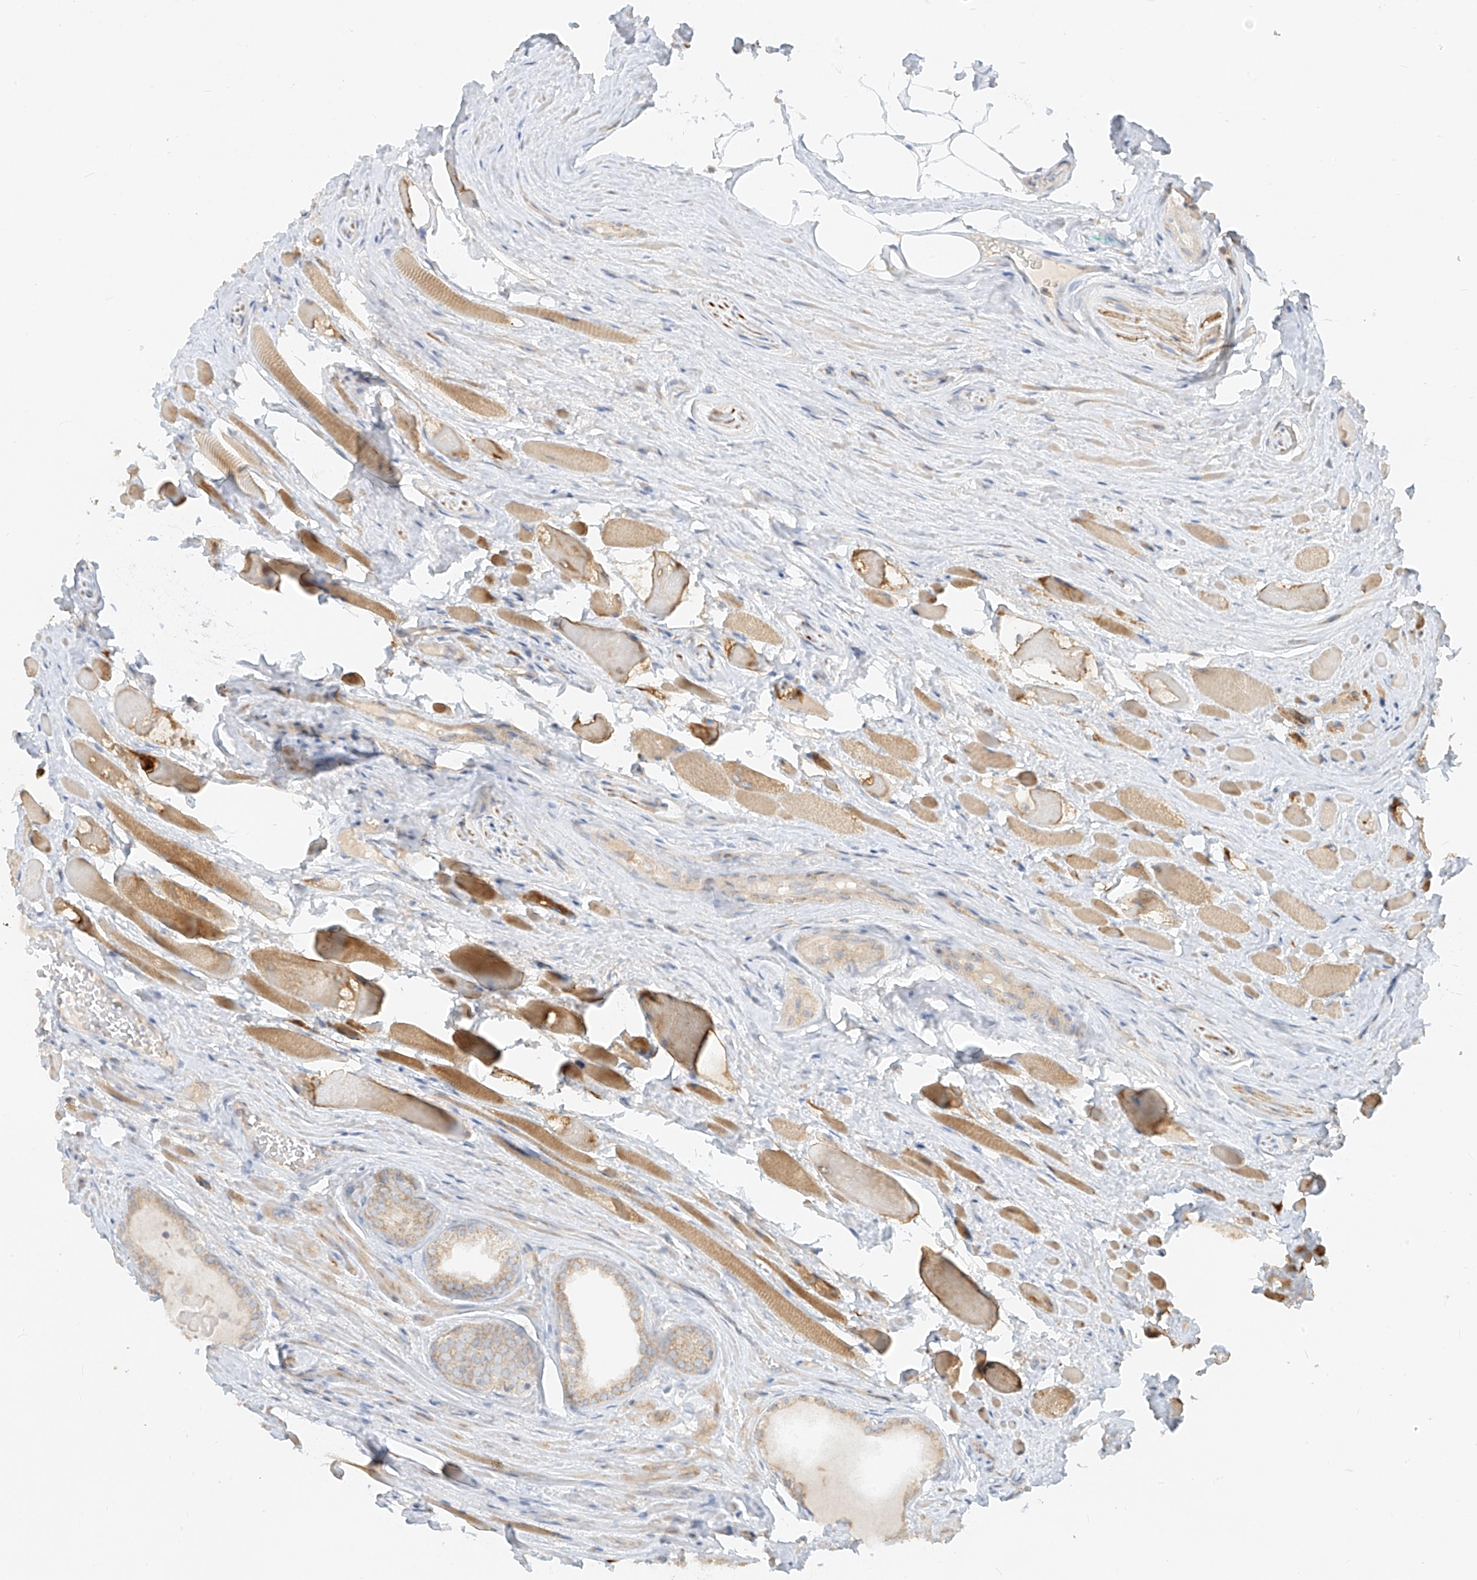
{"staining": {"intensity": "weak", "quantity": ">75%", "location": "cytoplasmic/membranous"}, "tissue": "prostate cancer", "cell_type": "Tumor cells", "image_type": "cancer", "snomed": [{"axis": "morphology", "description": "Adenocarcinoma, Low grade"}, {"axis": "topography", "description": "Prostate"}], "caption": "Prostate adenocarcinoma (low-grade) tissue displays weak cytoplasmic/membranous positivity in about >75% of tumor cells", "gene": "ZIM3", "patient": {"sex": "male", "age": 72}}